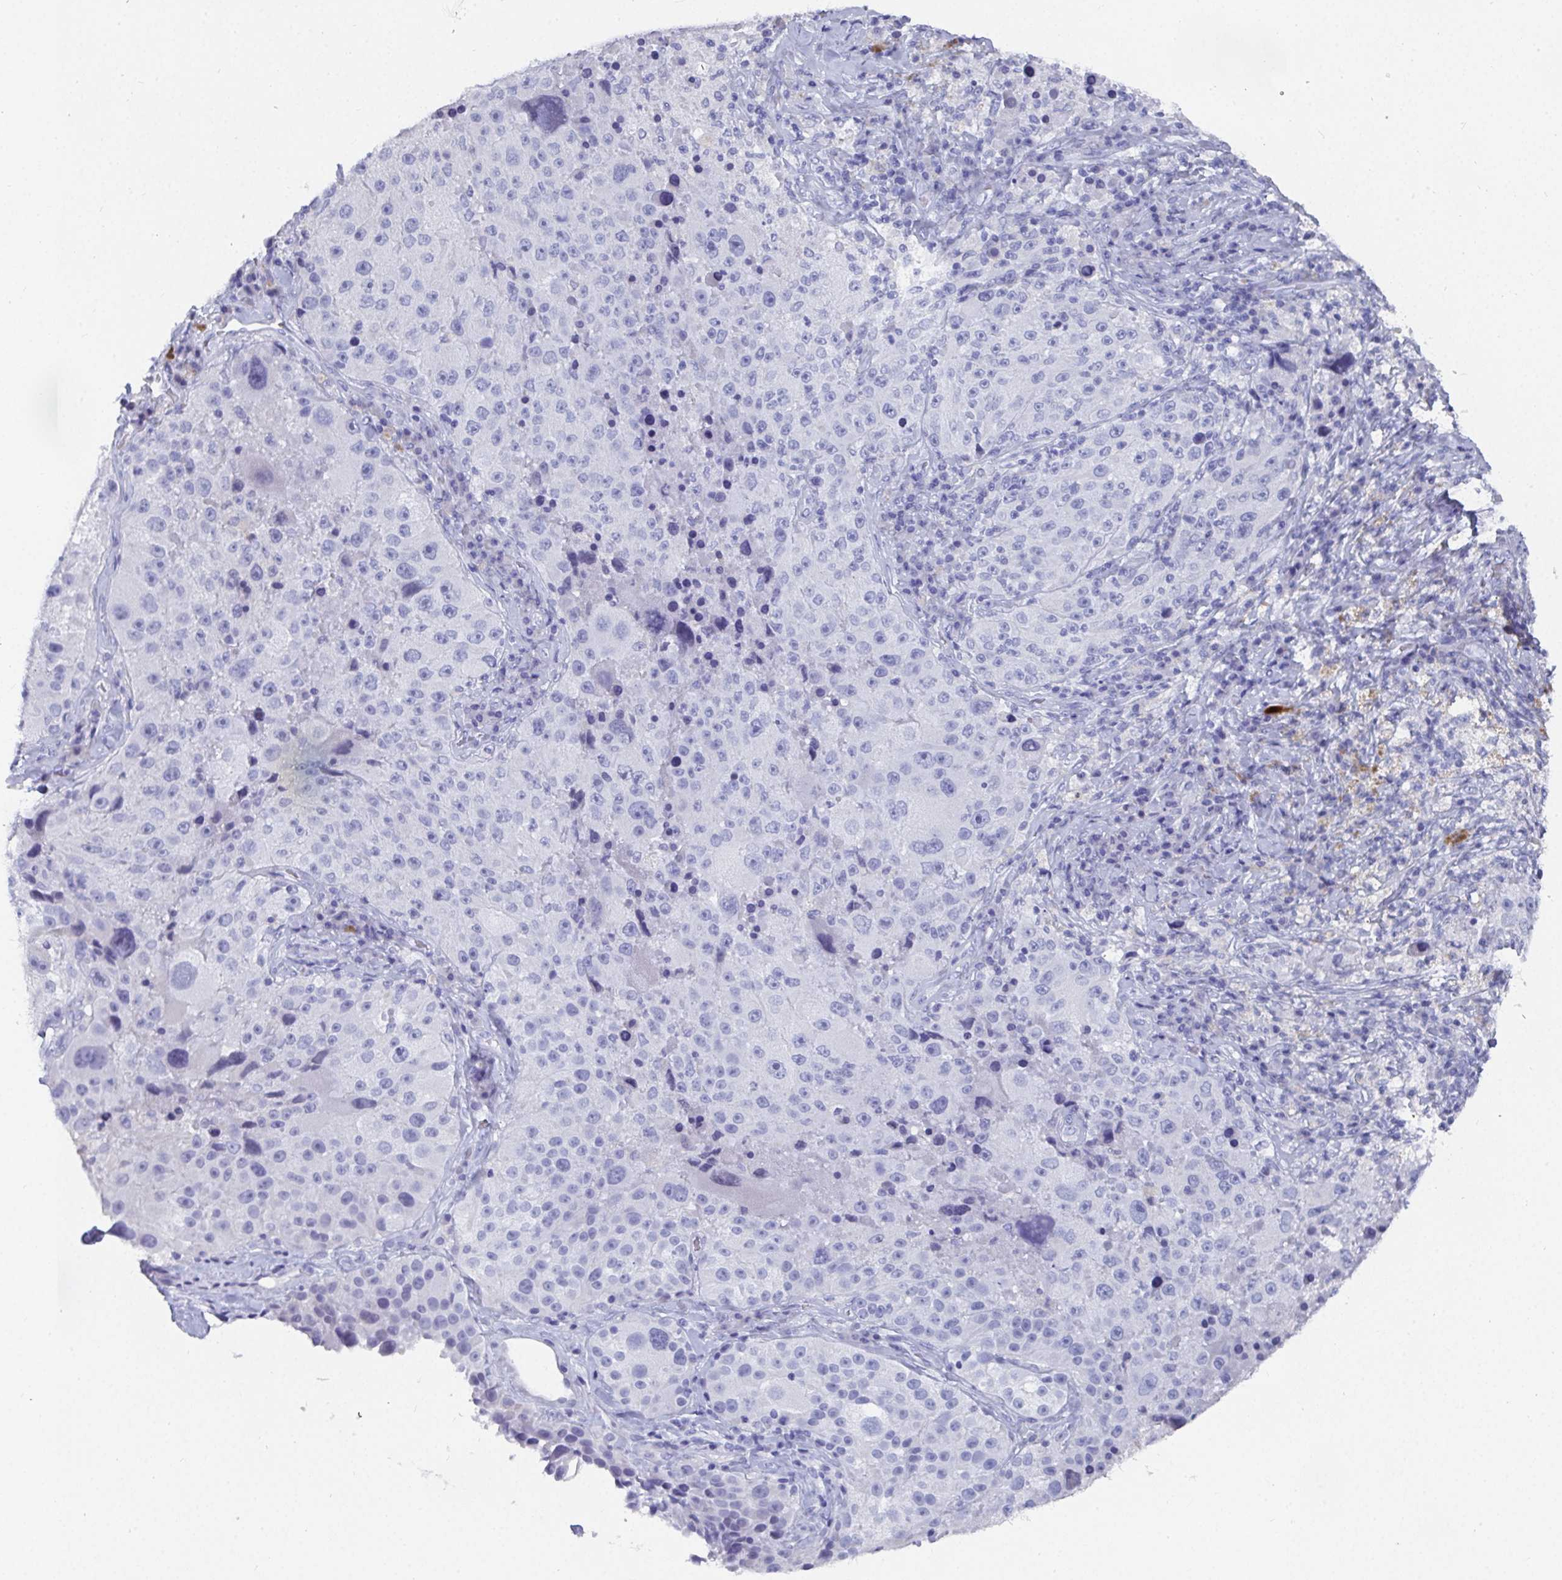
{"staining": {"intensity": "negative", "quantity": "none", "location": "none"}, "tissue": "melanoma", "cell_type": "Tumor cells", "image_type": "cancer", "snomed": [{"axis": "morphology", "description": "Malignant melanoma, Metastatic site"}, {"axis": "topography", "description": "Lymph node"}], "caption": "Tumor cells are negative for brown protein staining in melanoma. (Brightfield microscopy of DAB immunohistochemistry (IHC) at high magnification).", "gene": "GRIA1", "patient": {"sex": "male", "age": 62}}